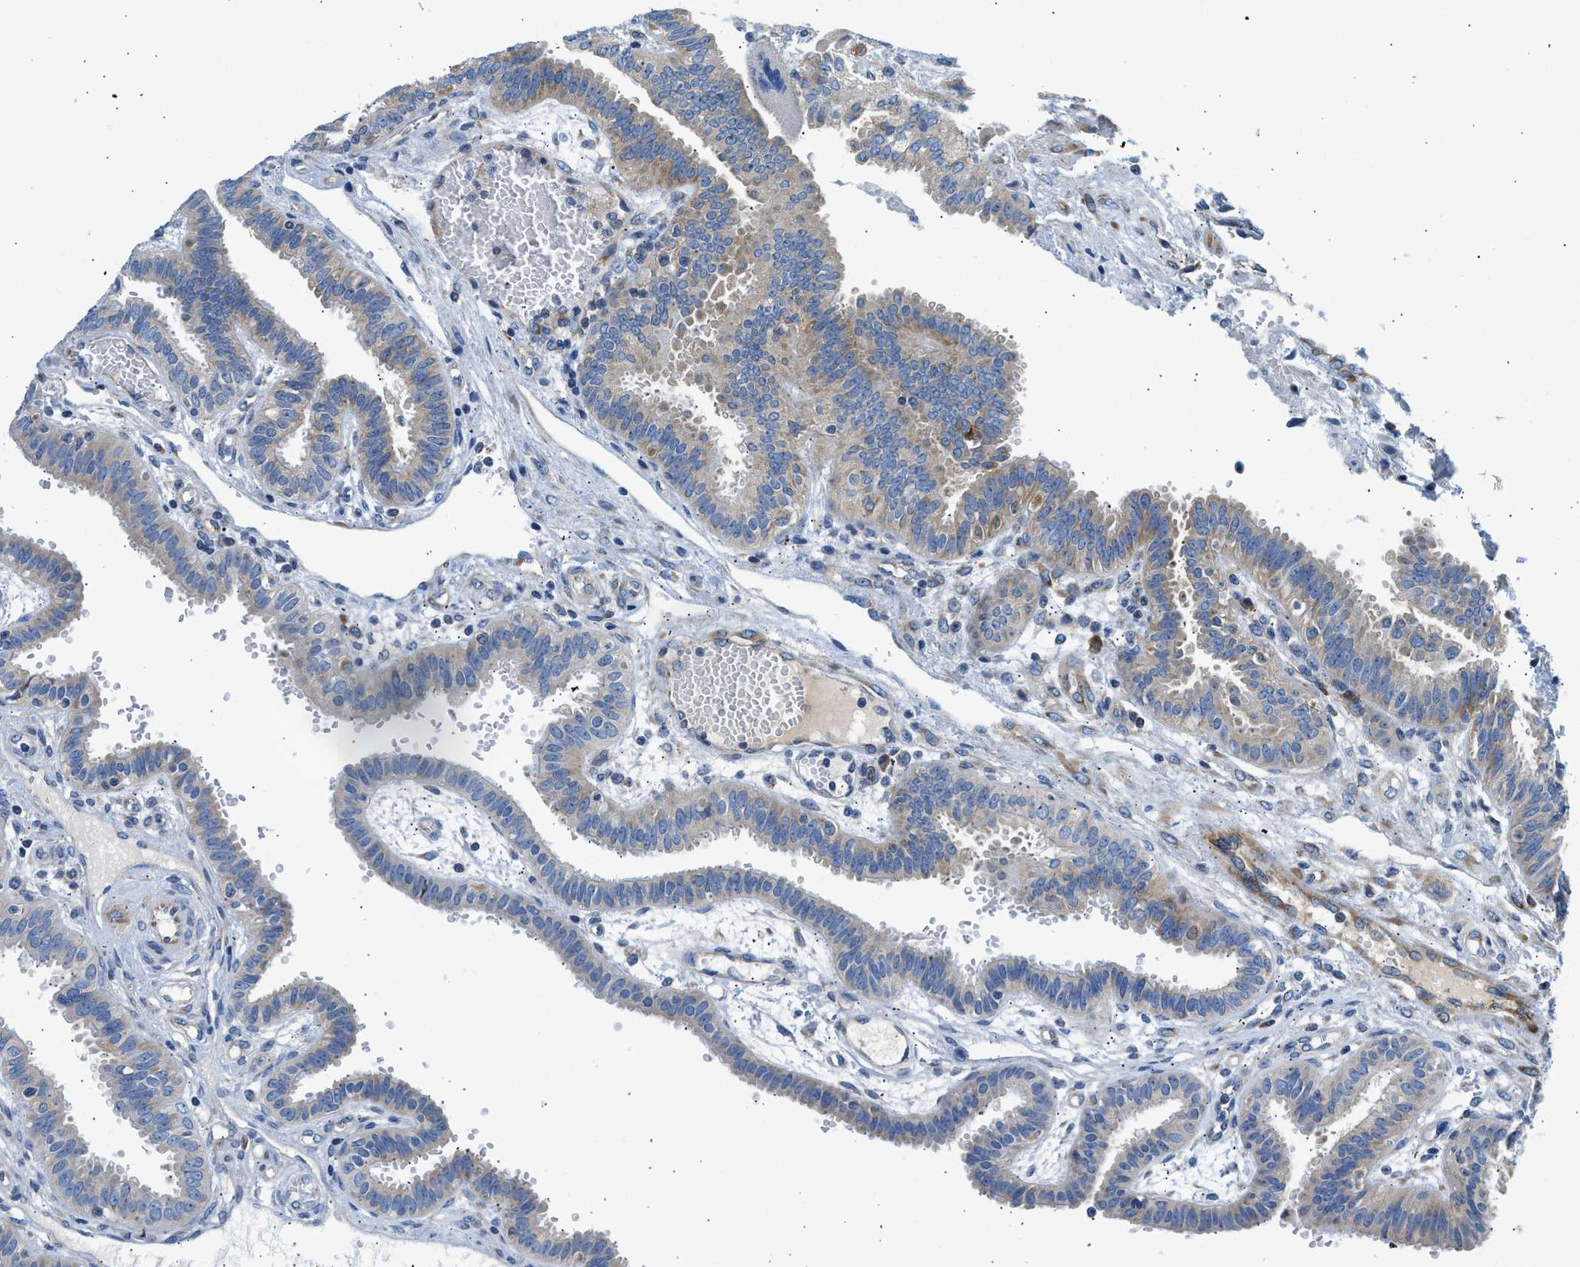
{"staining": {"intensity": "weak", "quantity": "<25%", "location": "cytoplasmic/membranous"}, "tissue": "fallopian tube", "cell_type": "Glandular cells", "image_type": "normal", "snomed": [{"axis": "morphology", "description": "Normal tissue, NOS"}, {"axis": "topography", "description": "Fallopian tube"}, {"axis": "topography", "description": "Placenta"}], "caption": "A high-resolution image shows immunohistochemistry (IHC) staining of benign fallopian tube, which exhibits no significant expression in glandular cells.", "gene": "CAMKK2", "patient": {"sex": "female", "age": 32}}